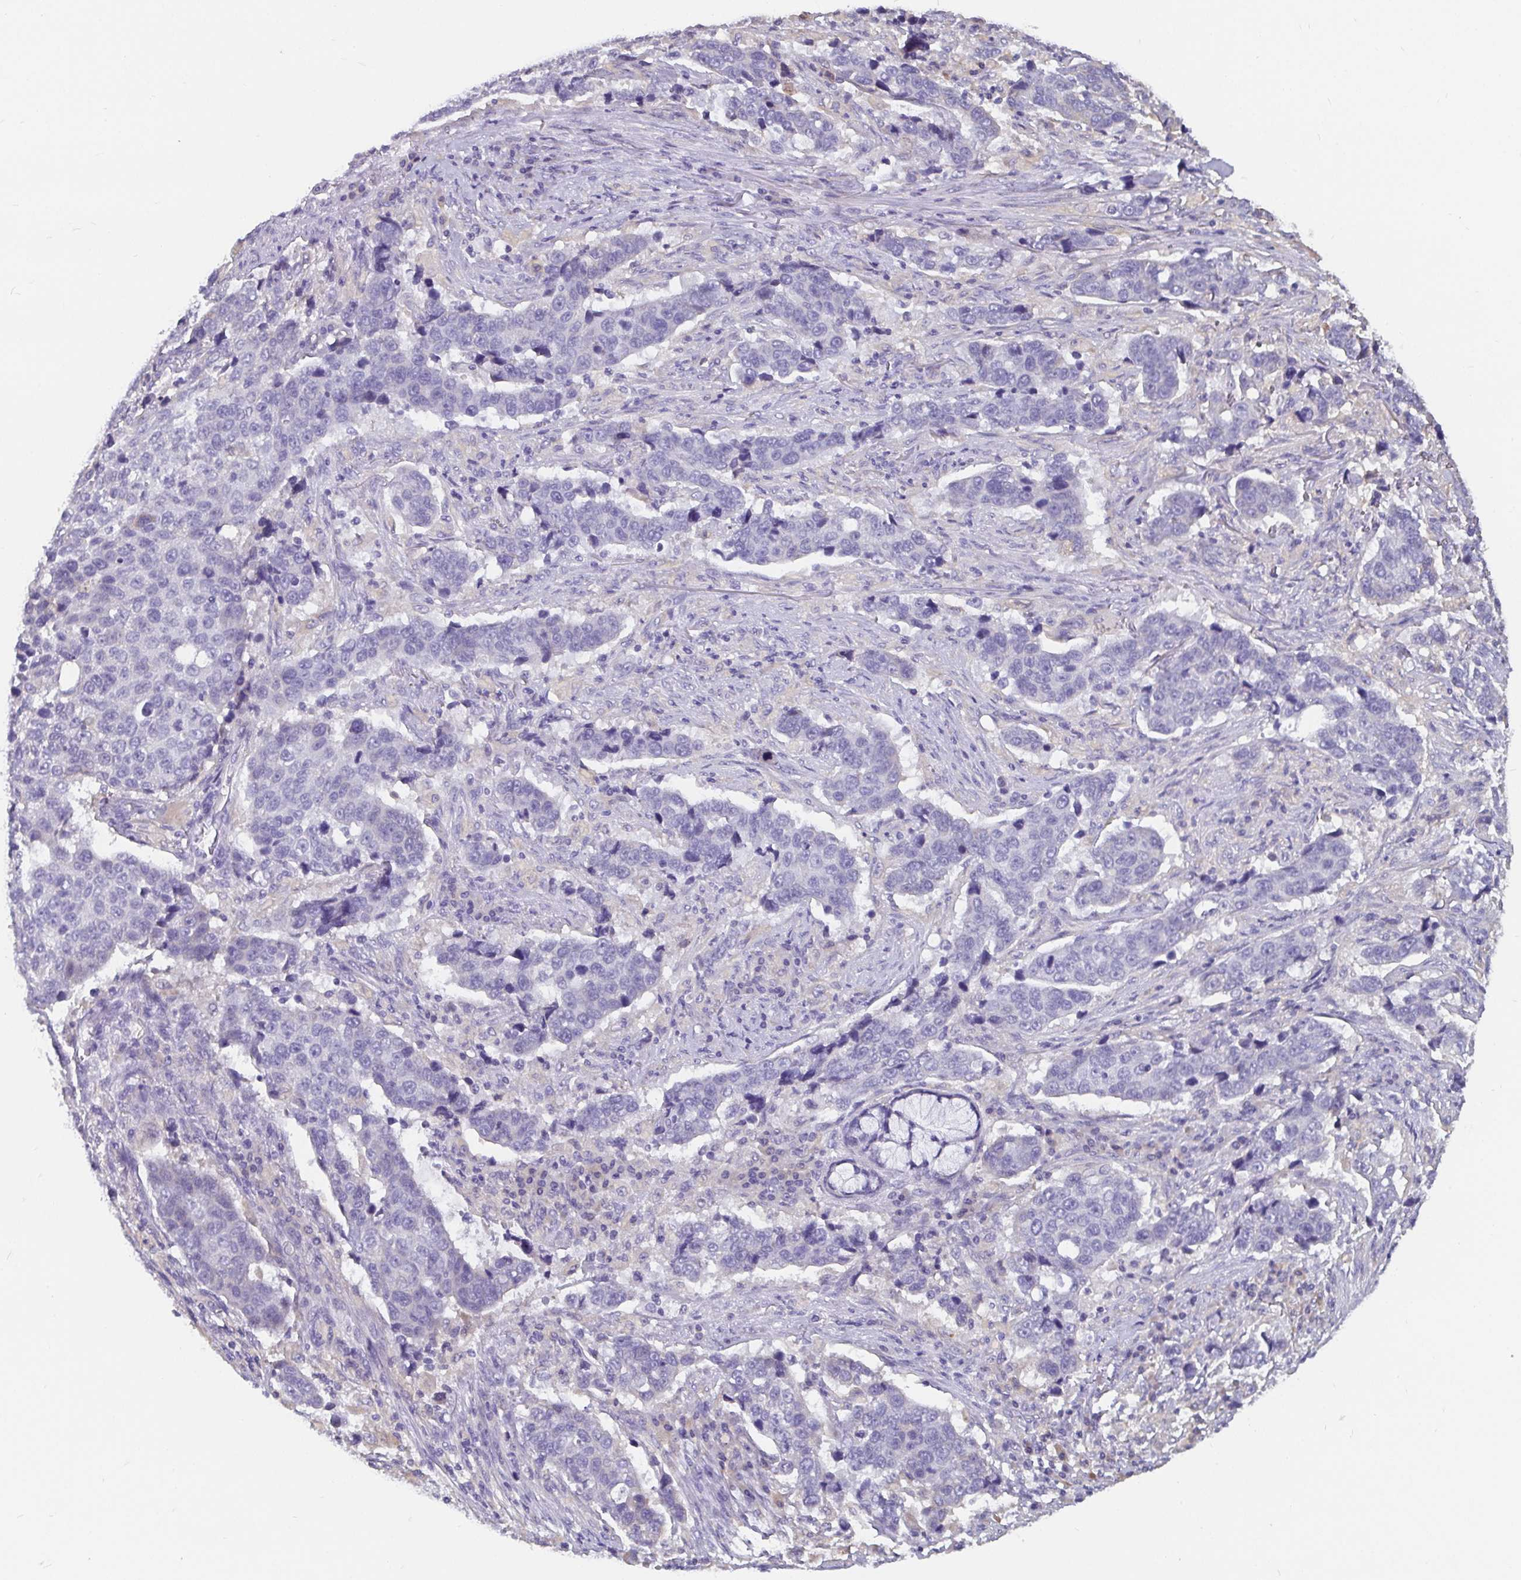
{"staining": {"intensity": "negative", "quantity": "none", "location": "none"}, "tissue": "lung cancer", "cell_type": "Tumor cells", "image_type": "cancer", "snomed": [{"axis": "morphology", "description": "Squamous cell carcinoma, NOS"}, {"axis": "topography", "description": "Lymph node"}, {"axis": "topography", "description": "Lung"}], "caption": "A photomicrograph of human lung cancer is negative for staining in tumor cells.", "gene": "ADAMTS6", "patient": {"sex": "male", "age": 61}}